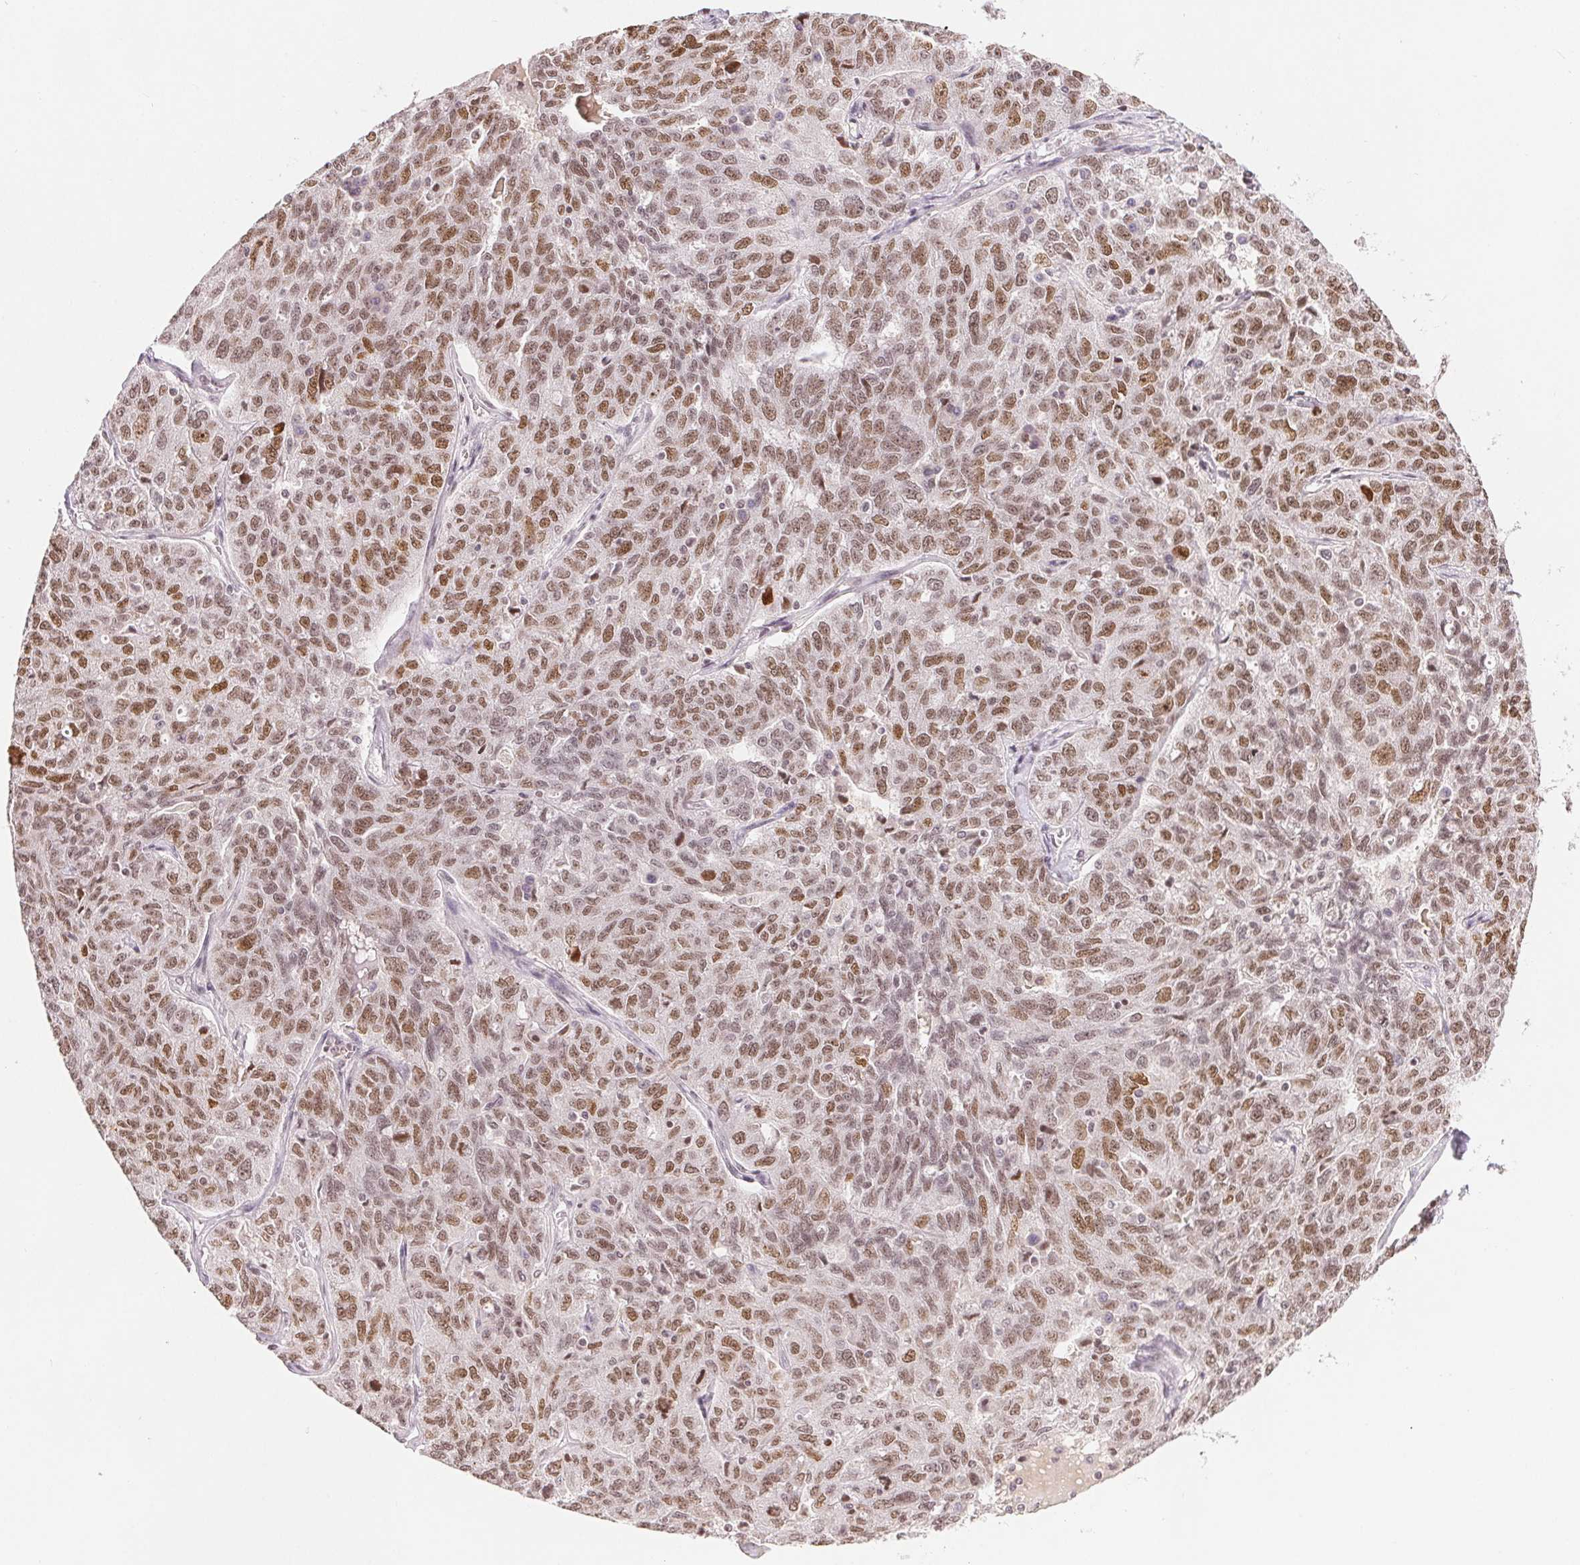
{"staining": {"intensity": "moderate", "quantity": ">75%", "location": "nuclear"}, "tissue": "ovarian cancer", "cell_type": "Tumor cells", "image_type": "cancer", "snomed": [{"axis": "morphology", "description": "Cystadenocarcinoma, serous, NOS"}, {"axis": "topography", "description": "Ovary"}], "caption": "Immunohistochemistry of human ovarian serous cystadenocarcinoma shows medium levels of moderate nuclear staining in approximately >75% of tumor cells. The staining is performed using DAB brown chromogen to label protein expression. The nuclei are counter-stained blue using hematoxylin.", "gene": "DEK", "patient": {"sex": "female", "age": 71}}